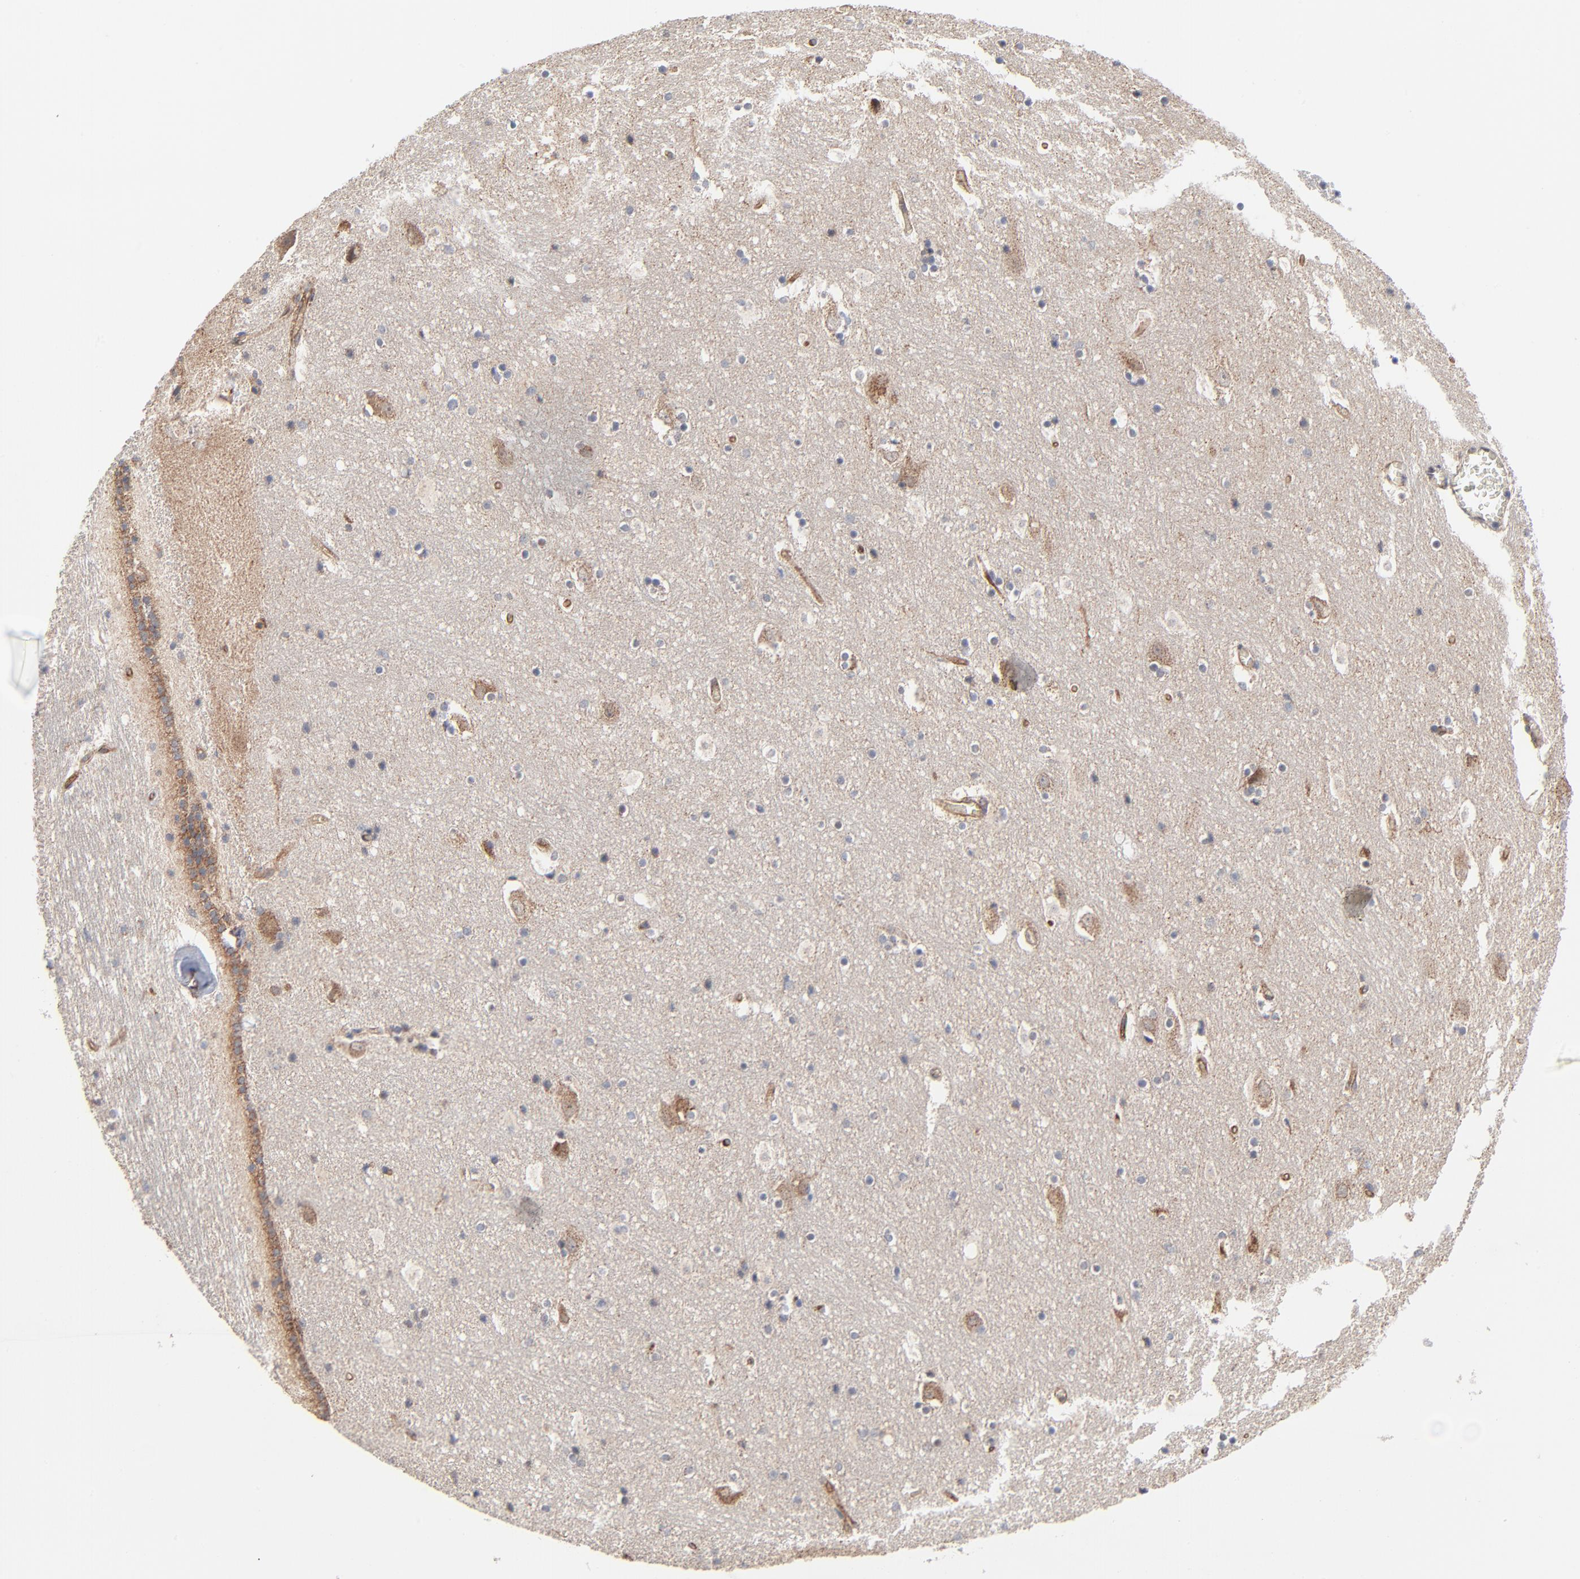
{"staining": {"intensity": "moderate", "quantity": "<25%", "location": "cytoplasmic/membranous"}, "tissue": "hippocampus", "cell_type": "Glial cells", "image_type": "normal", "snomed": [{"axis": "morphology", "description": "Normal tissue, NOS"}, {"axis": "topography", "description": "Hippocampus"}], "caption": "A brown stain labels moderate cytoplasmic/membranous expression of a protein in glial cells of benign human hippocampus. Nuclei are stained in blue.", "gene": "ABLIM3", "patient": {"sex": "male", "age": 45}}